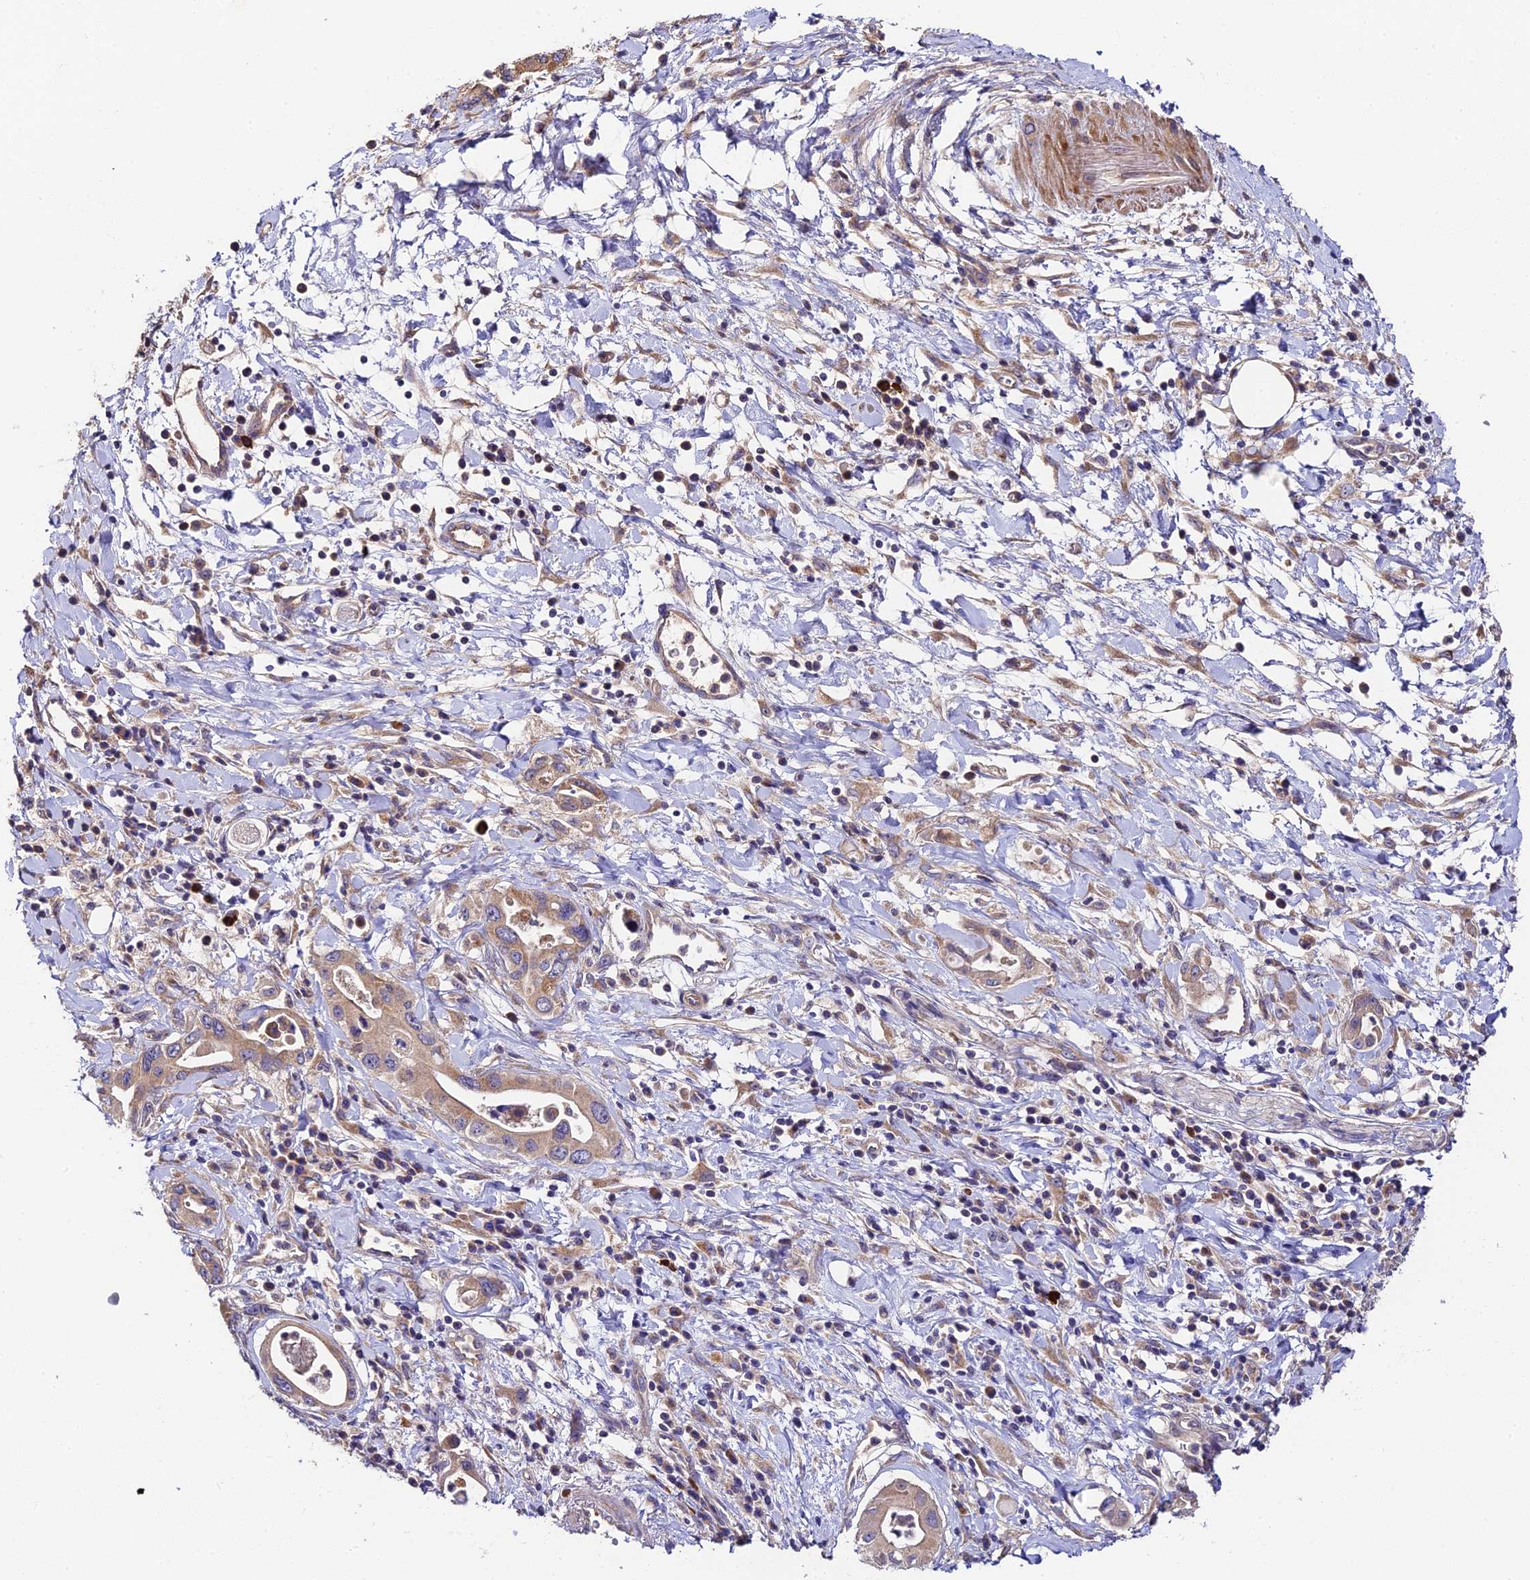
{"staining": {"intensity": "weak", "quantity": "25%-75%", "location": "cytoplasmic/membranous"}, "tissue": "pancreatic cancer", "cell_type": "Tumor cells", "image_type": "cancer", "snomed": [{"axis": "morphology", "description": "Adenocarcinoma, NOS"}, {"axis": "topography", "description": "Pancreas"}], "caption": "About 25%-75% of tumor cells in human pancreatic cancer (adenocarcinoma) reveal weak cytoplasmic/membranous protein expression as visualized by brown immunohistochemical staining.", "gene": "C3orf20", "patient": {"sex": "female", "age": 77}}